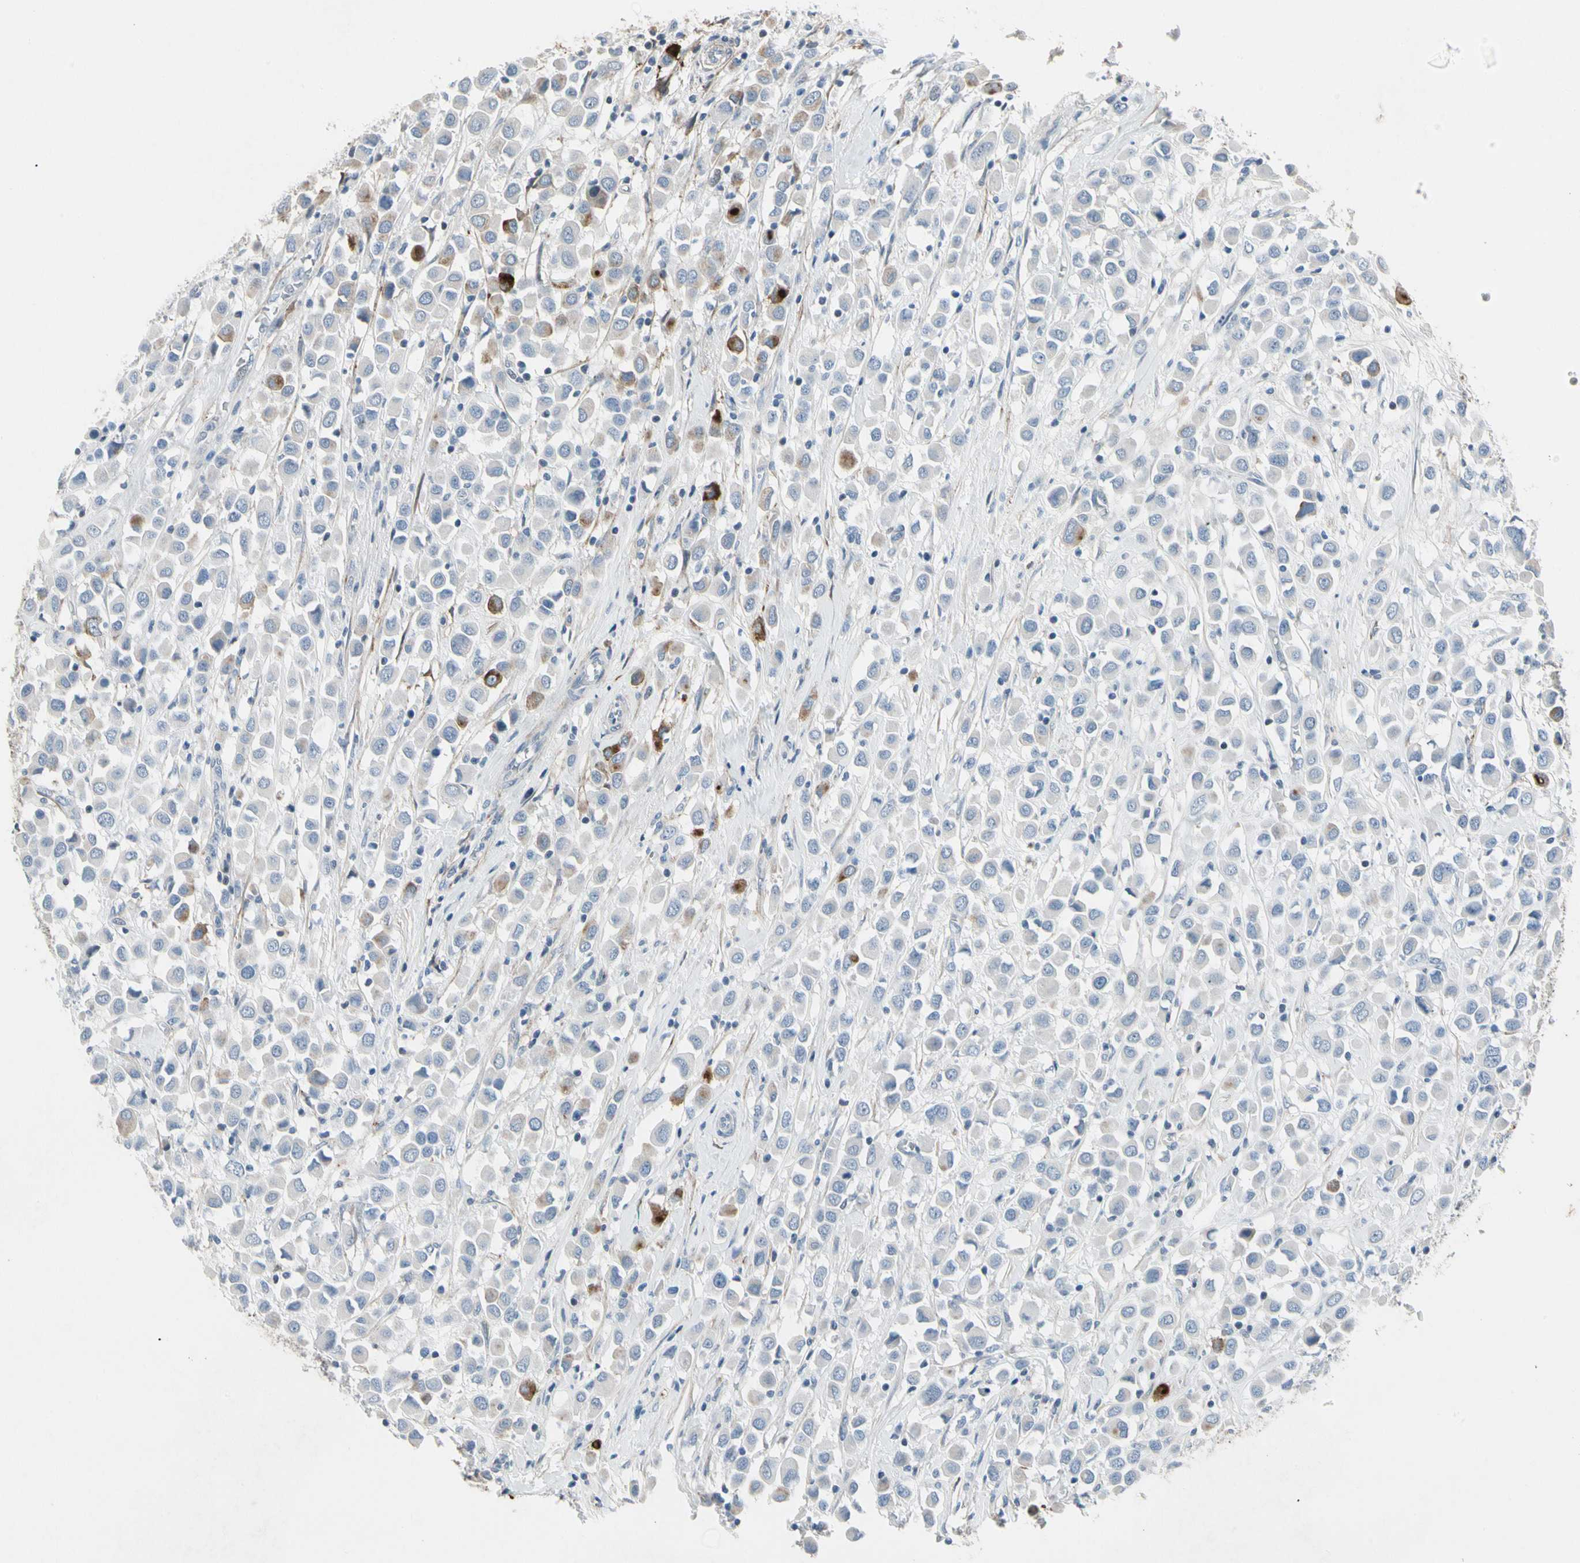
{"staining": {"intensity": "strong", "quantity": "<25%", "location": "cytoplasmic/membranous"}, "tissue": "breast cancer", "cell_type": "Tumor cells", "image_type": "cancer", "snomed": [{"axis": "morphology", "description": "Duct carcinoma"}, {"axis": "topography", "description": "Breast"}], "caption": "Approximately <25% of tumor cells in breast intraductal carcinoma demonstrate strong cytoplasmic/membranous protein expression as visualized by brown immunohistochemical staining.", "gene": "PIGR", "patient": {"sex": "female", "age": 61}}